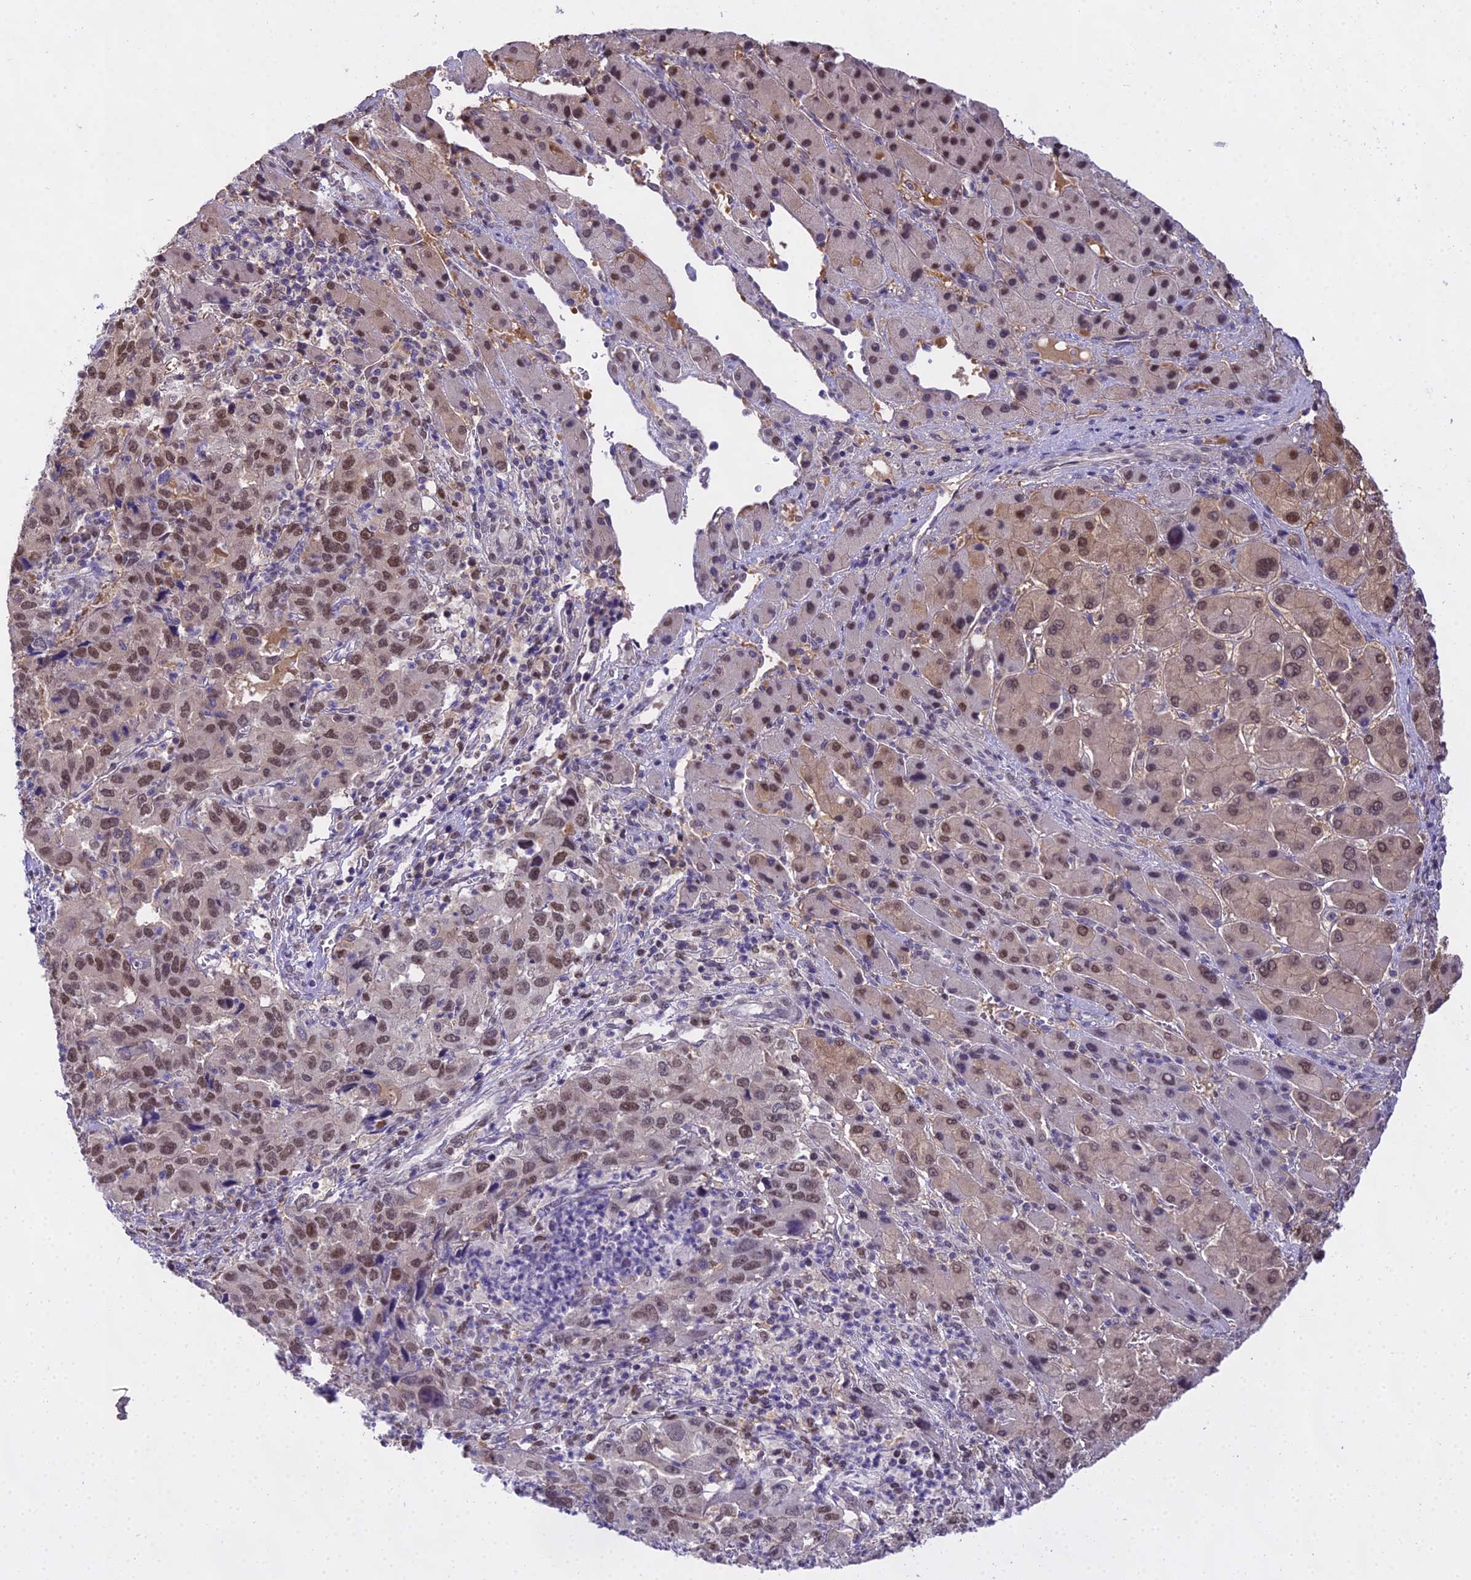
{"staining": {"intensity": "moderate", "quantity": ">75%", "location": "nuclear"}, "tissue": "liver cancer", "cell_type": "Tumor cells", "image_type": "cancer", "snomed": [{"axis": "morphology", "description": "Carcinoma, Hepatocellular, NOS"}, {"axis": "topography", "description": "Liver"}], "caption": "Liver hepatocellular carcinoma stained with a protein marker displays moderate staining in tumor cells.", "gene": "MAT2A", "patient": {"sex": "male", "age": 63}}